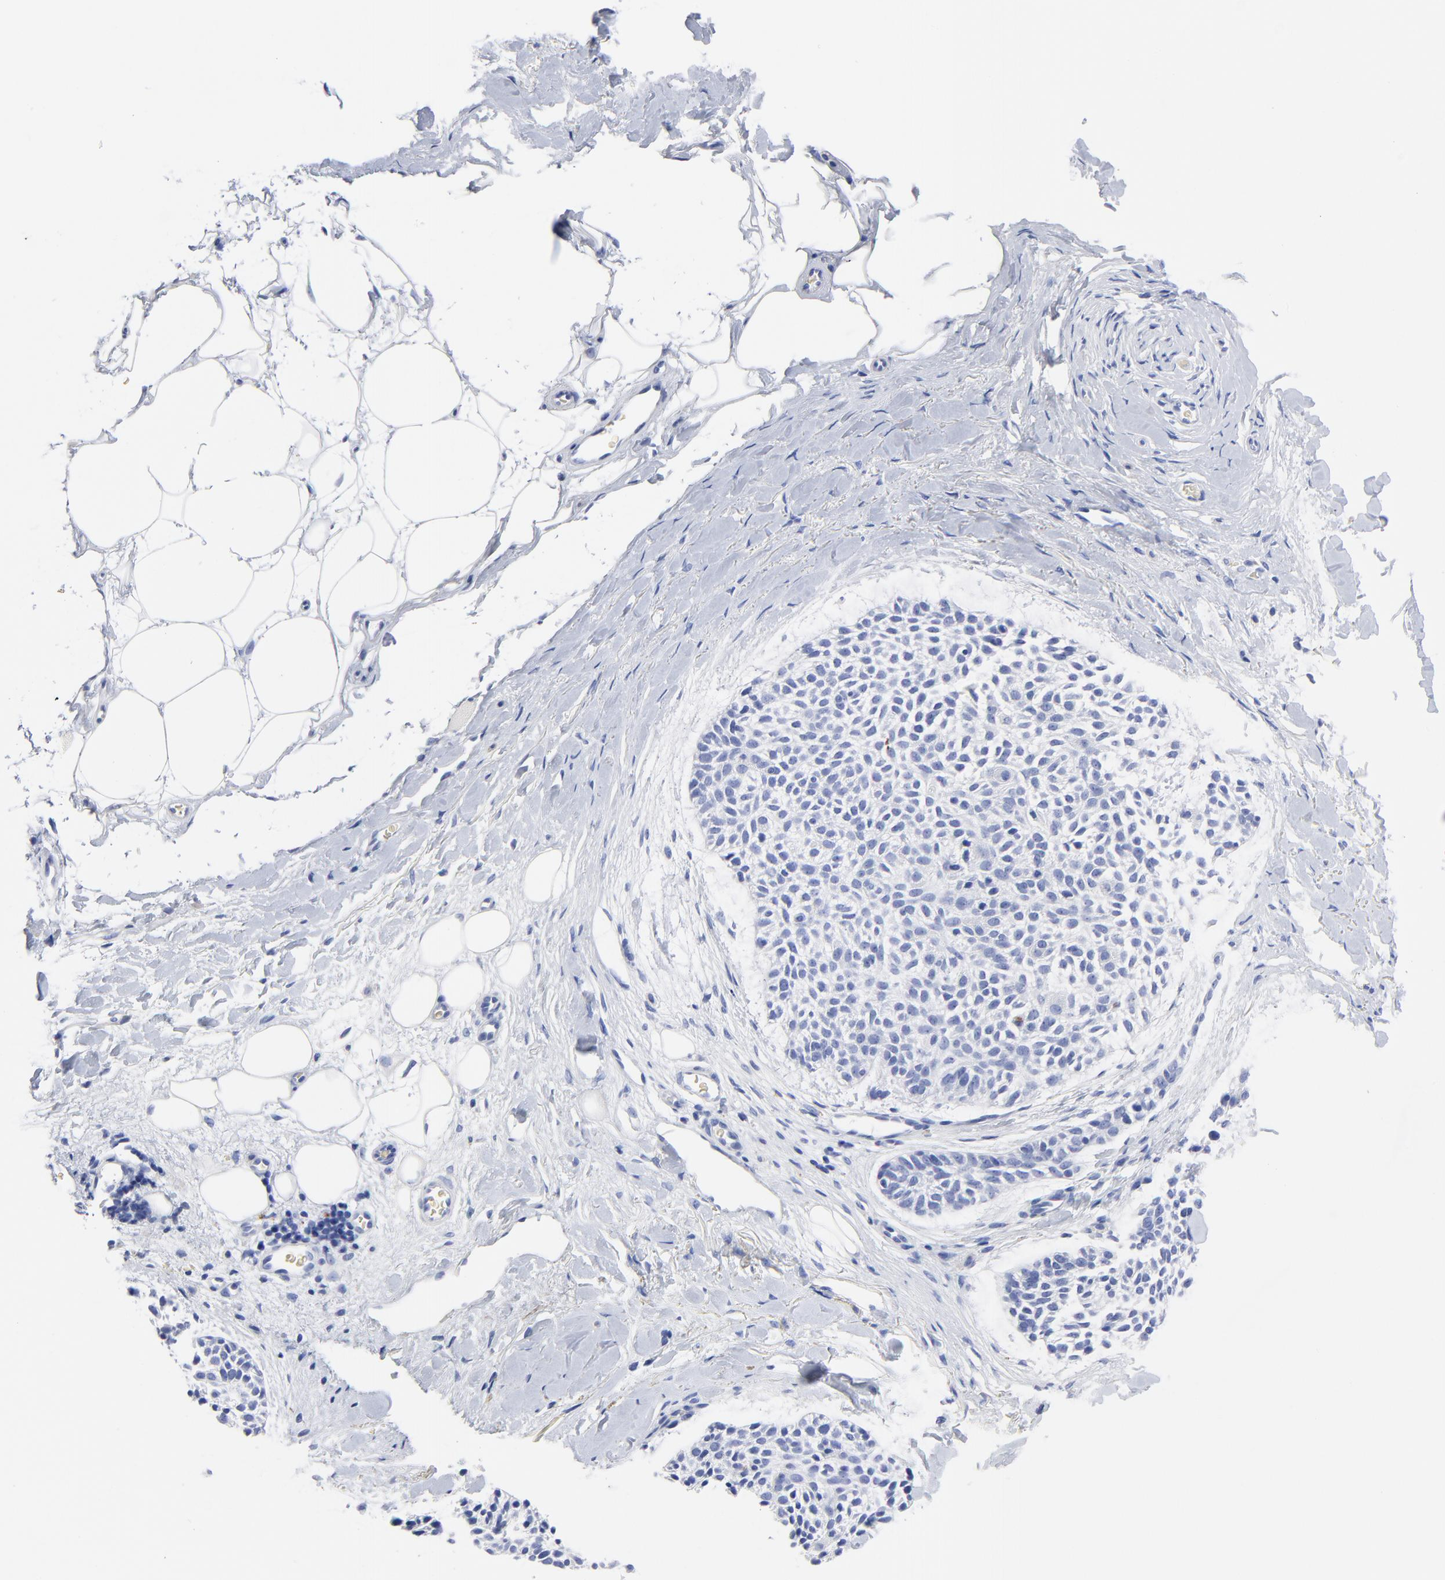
{"staining": {"intensity": "negative", "quantity": "none", "location": "none"}, "tissue": "skin cancer", "cell_type": "Tumor cells", "image_type": "cancer", "snomed": [{"axis": "morphology", "description": "Normal tissue, NOS"}, {"axis": "morphology", "description": "Basal cell carcinoma"}, {"axis": "topography", "description": "Skin"}], "caption": "A high-resolution histopathology image shows immunohistochemistry (IHC) staining of skin cancer, which demonstrates no significant expression in tumor cells.", "gene": "CPVL", "patient": {"sex": "female", "age": 70}}